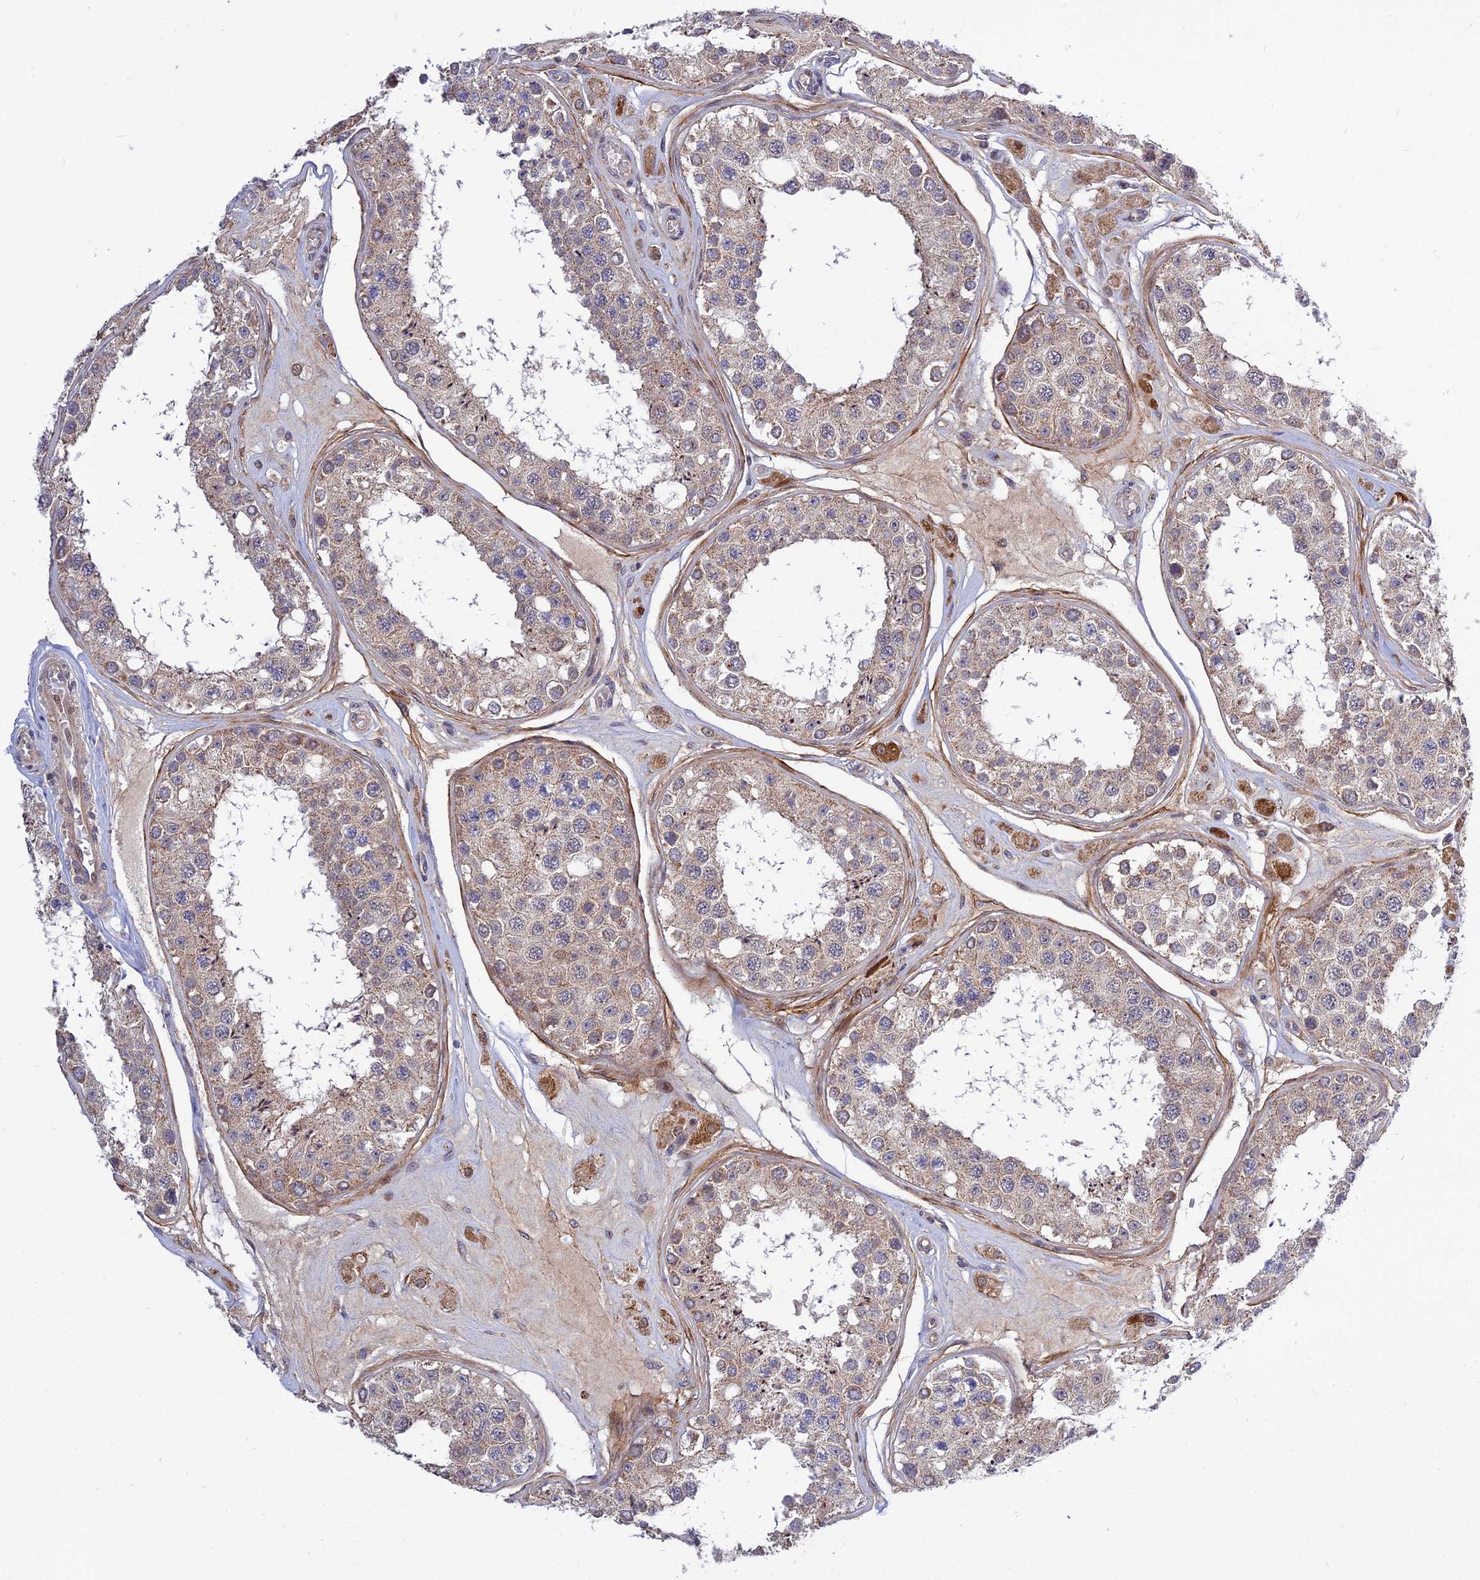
{"staining": {"intensity": "moderate", "quantity": "<25%", "location": "cytoplasmic/membranous"}, "tissue": "testis", "cell_type": "Cells in seminiferous ducts", "image_type": "normal", "snomed": [{"axis": "morphology", "description": "Normal tissue, NOS"}, {"axis": "topography", "description": "Testis"}], "caption": "Immunohistochemistry photomicrograph of benign testis: human testis stained using immunohistochemistry exhibits low levels of moderate protein expression localized specifically in the cytoplasmic/membranous of cells in seminiferous ducts, appearing as a cytoplasmic/membranous brown color.", "gene": "PLEKHG2", "patient": {"sex": "male", "age": 25}}